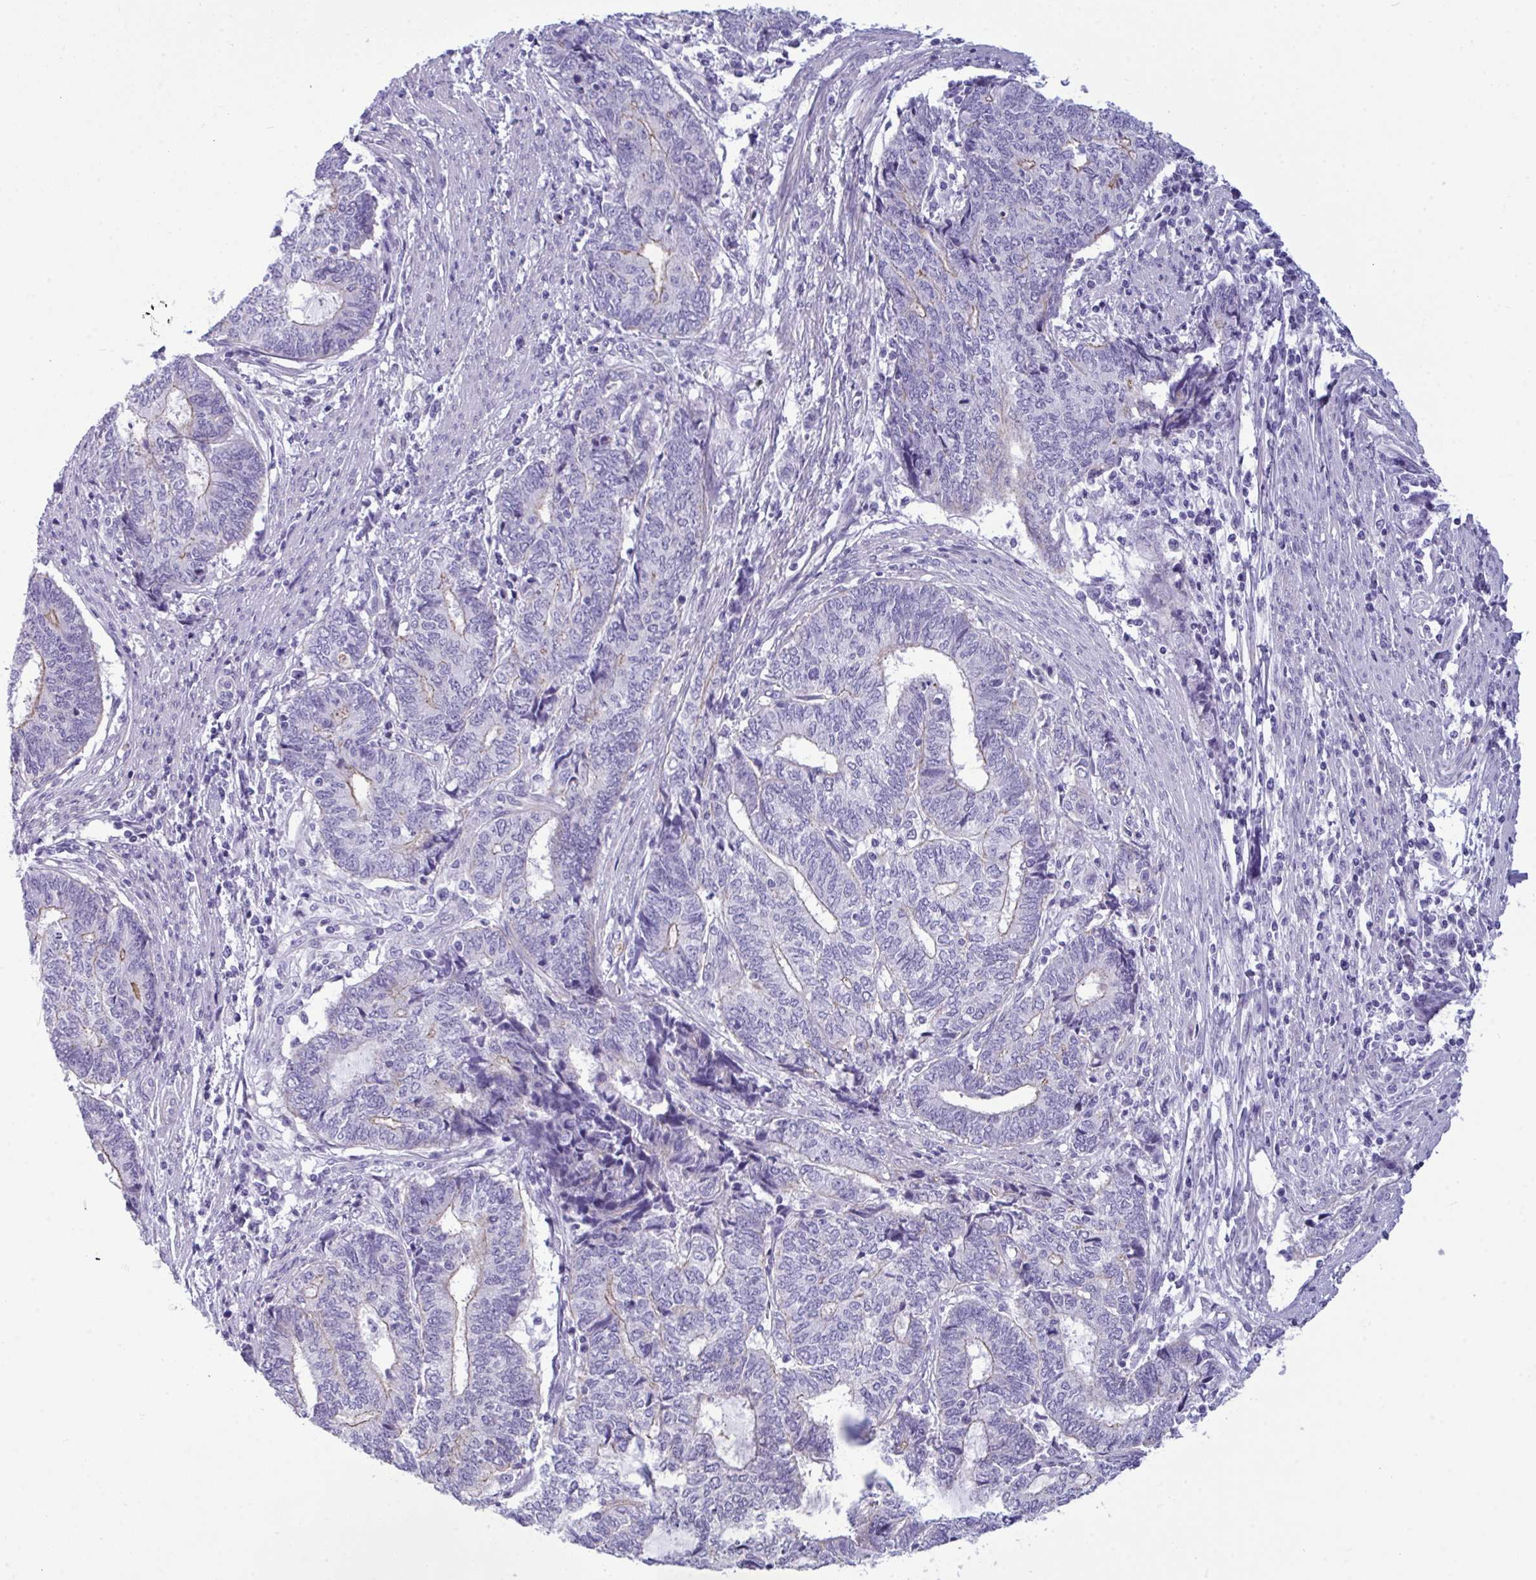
{"staining": {"intensity": "negative", "quantity": "none", "location": "none"}, "tissue": "endometrial cancer", "cell_type": "Tumor cells", "image_type": "cancer", "snomed": [{"axis": "morphology", "description": "Adenocarcinoma, NOS"}, {"axis": "topography", "description": "Uterus"}, {"axis": "topography", "description": "Endometrium"}], "caption": "IHC micrograph of endometrial cancer (adenocarcinoma) stained for a protein (brown), which displays no staining in tumor cells. (Immunohistochemistry (ihc), brightfield microscopy, high magnification).", "gene": "MYH10", "patient": {"sex": "female", "age": 70}}